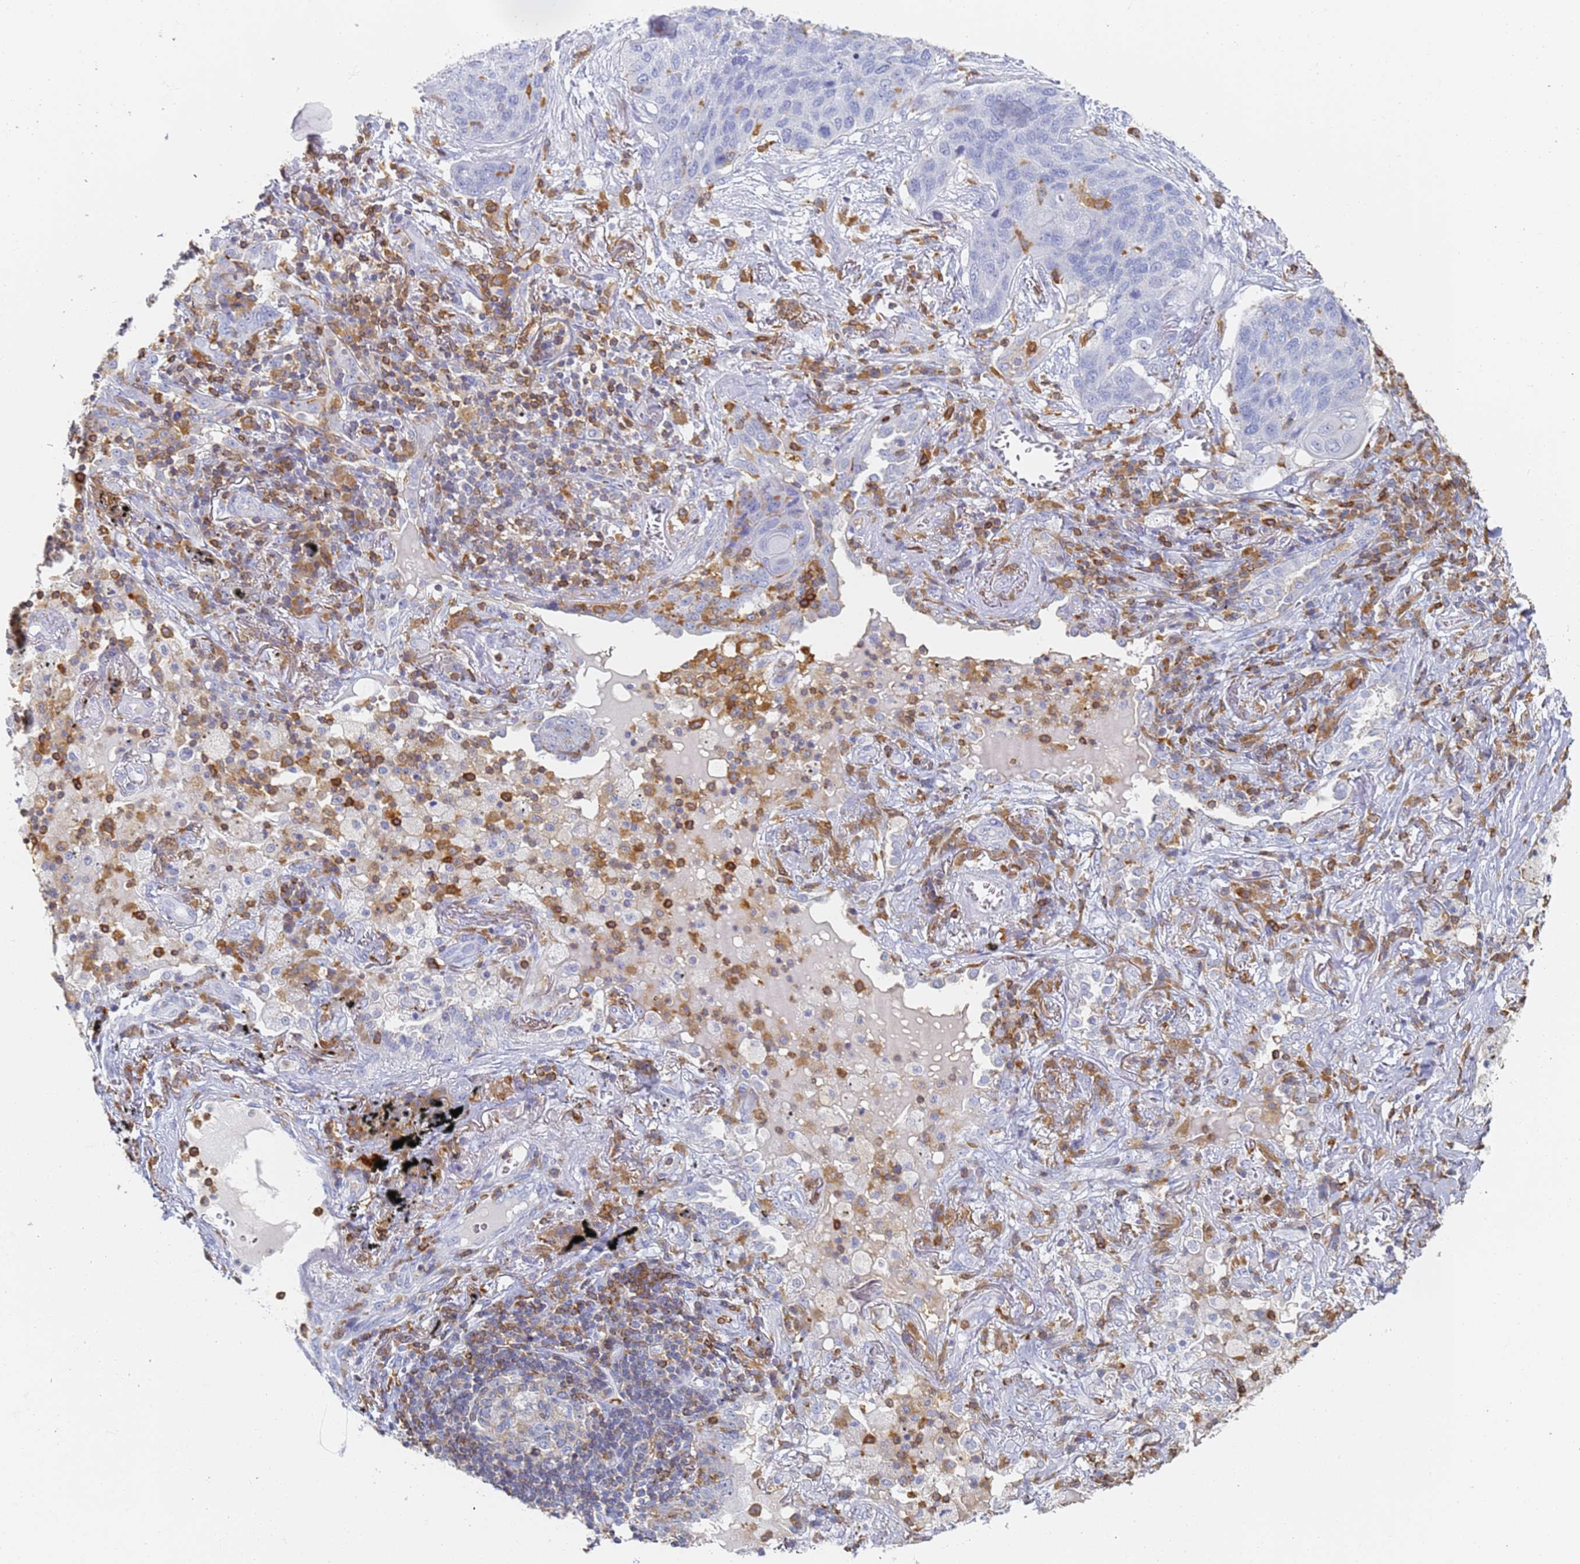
{"staining": {"intensity": "negative", "quantity": "none", "location": "none"}, "tissue": "lung cancer", "cell_type": "Tumor cells", "image_type": "cancer", "snomed": [{"axis": "morphology", "description": "Squamous cell carcinoma, NOS"}, {"axis": "topography", "description": "Lung"}], "caption": "Lung cancer was stained to show a protein in brown. There is no significant positivity in tumor cells.", "gene": "BIN2", "patient": {"sex": "female", "age": 63}}